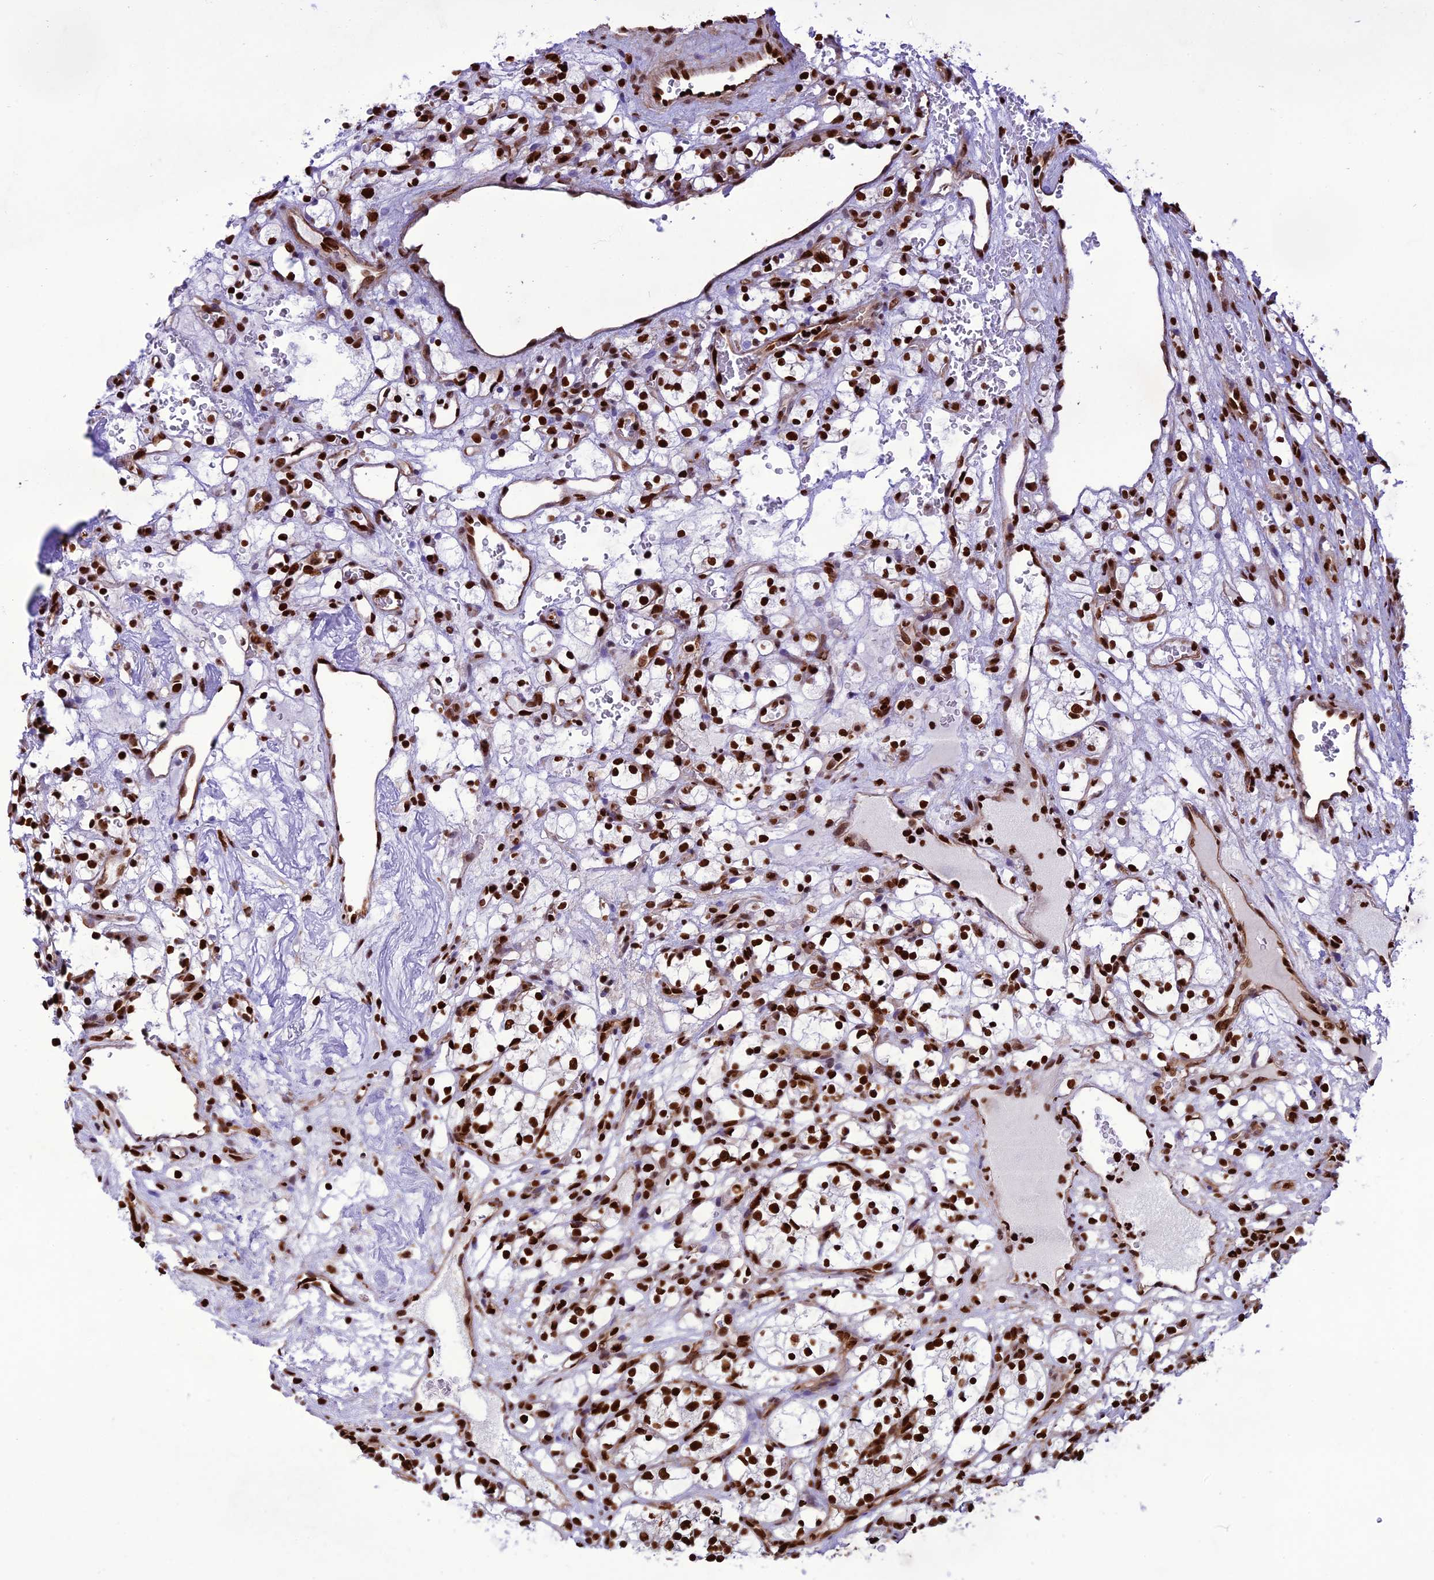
{"staining": {"intensity": "strong", "quantity": ">75%", "location": "nuclear"}, "tissue": "renal cancer", "cell_type": "Tumor cells", "image_type": "cancer", "snomed": [{"axis": "morphology", "description": "Adenocarcinoma, NOS"}, {"axis": "topography", "description": "Kidney"}], "caption": "Protein analysis of renal cancer (adenocarcinoma) tissue demonstrates strong nuclear expression in about >75% of tumor cells.", "gene": "INO80E", "patient": {"sex": "female", "age": 69}}